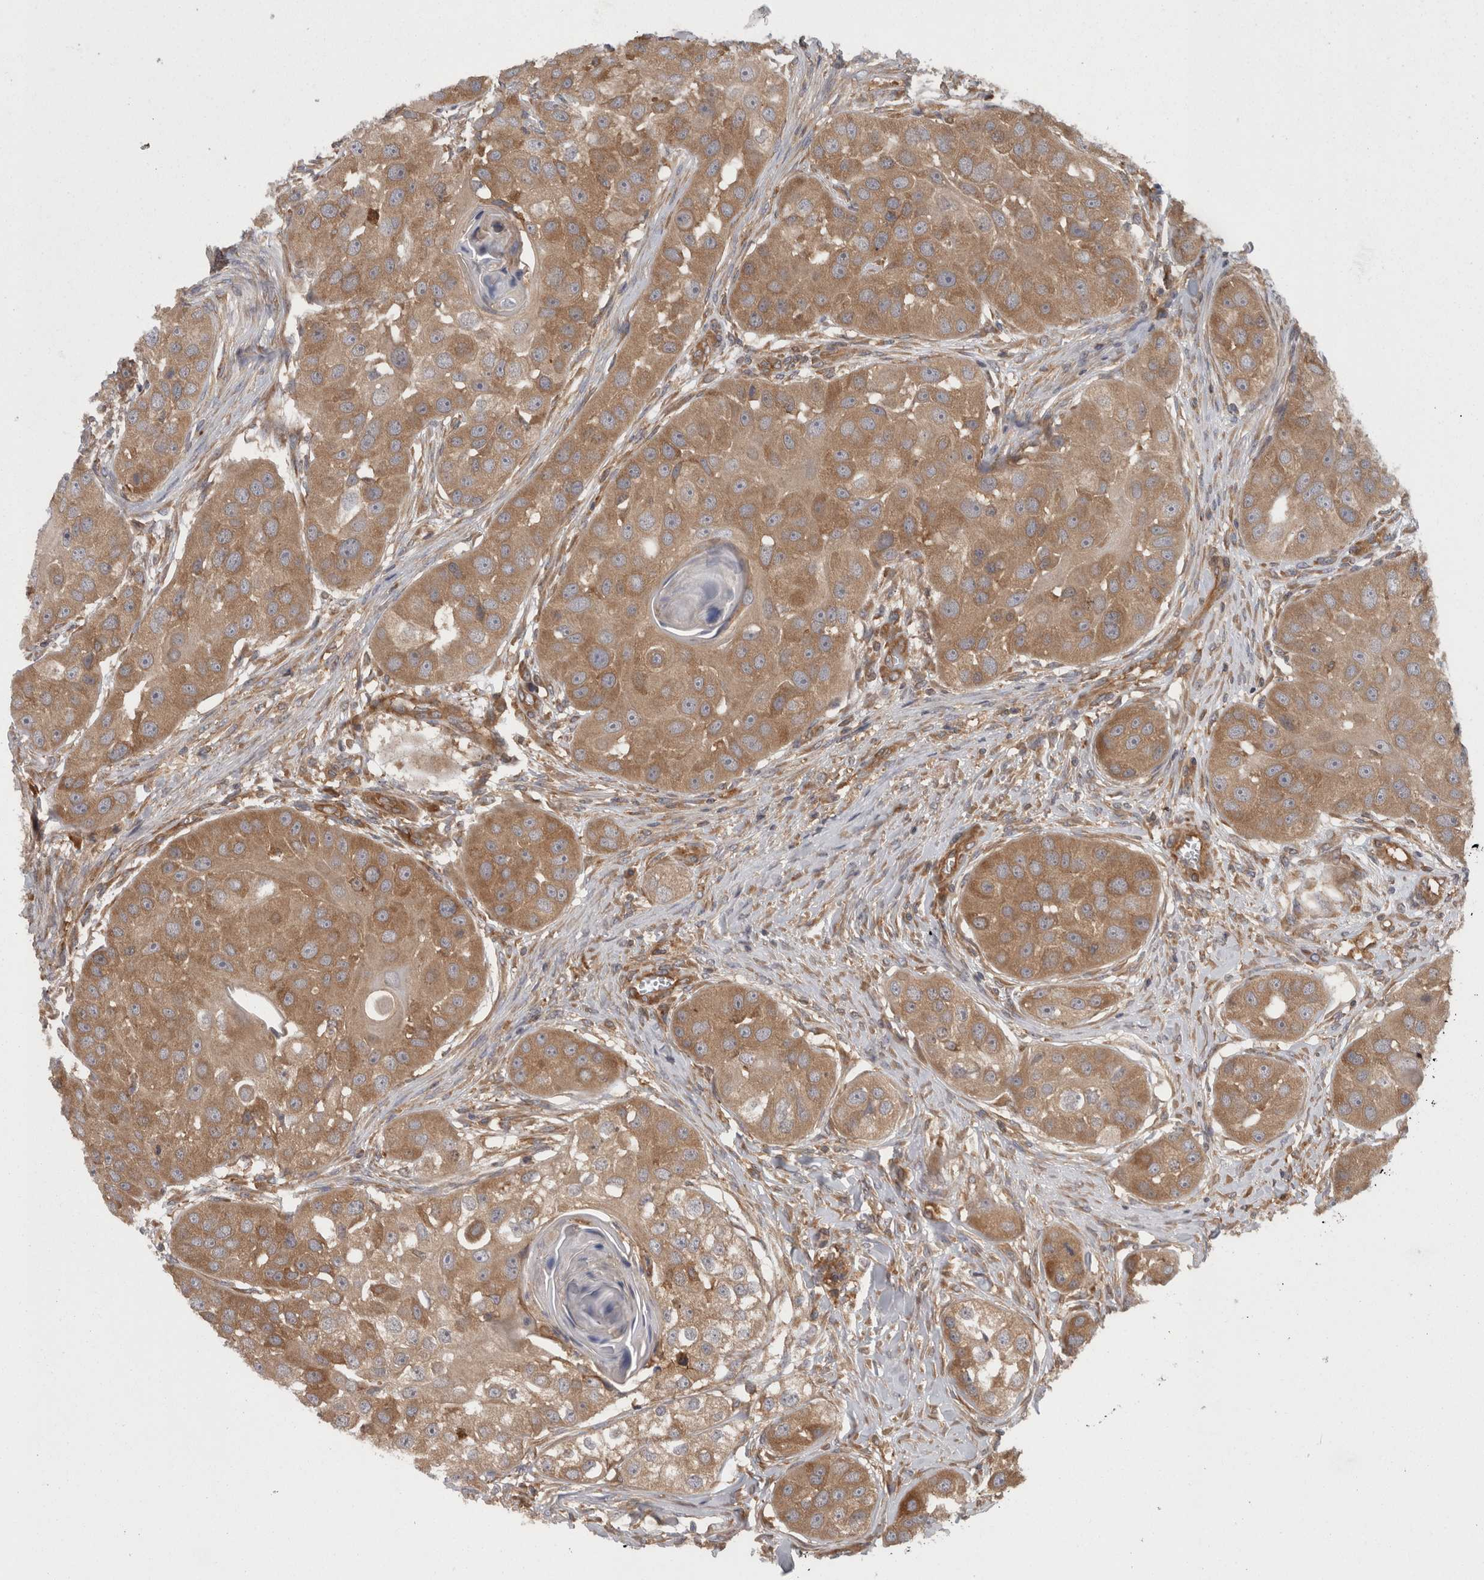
{"staining": {"intensity": "moderate", "quantity": ">75%", "location": "cytoplasmic/membranous"}, "tissue": "head and neck cancer", "cell_type": "Tumor cells", "image_type": "cancer", "snomed": [{"axis": "morphology", "description": "Normal tissue, NOS"}, {"axis": "morphology", "description": "Squamous cell carcinoma, NOS"}, {"axis": "topography", "description": "Skeletal muscle"}, {"axis": "topography", "description": "Head-Neck"}], "caption": "IHC histopathology image of neoplastic tissue: head and neck squamous cell carcinoma stained using immunohistochemistry reveals medium levels of moderate protein expression localized specifically in the cytoplasmic/membranous of tumor cells, appearing as a cytoplasmic/membranous brown color.", "gene": "SMCR8", "patient": {"sex": "male", "age": 51}}